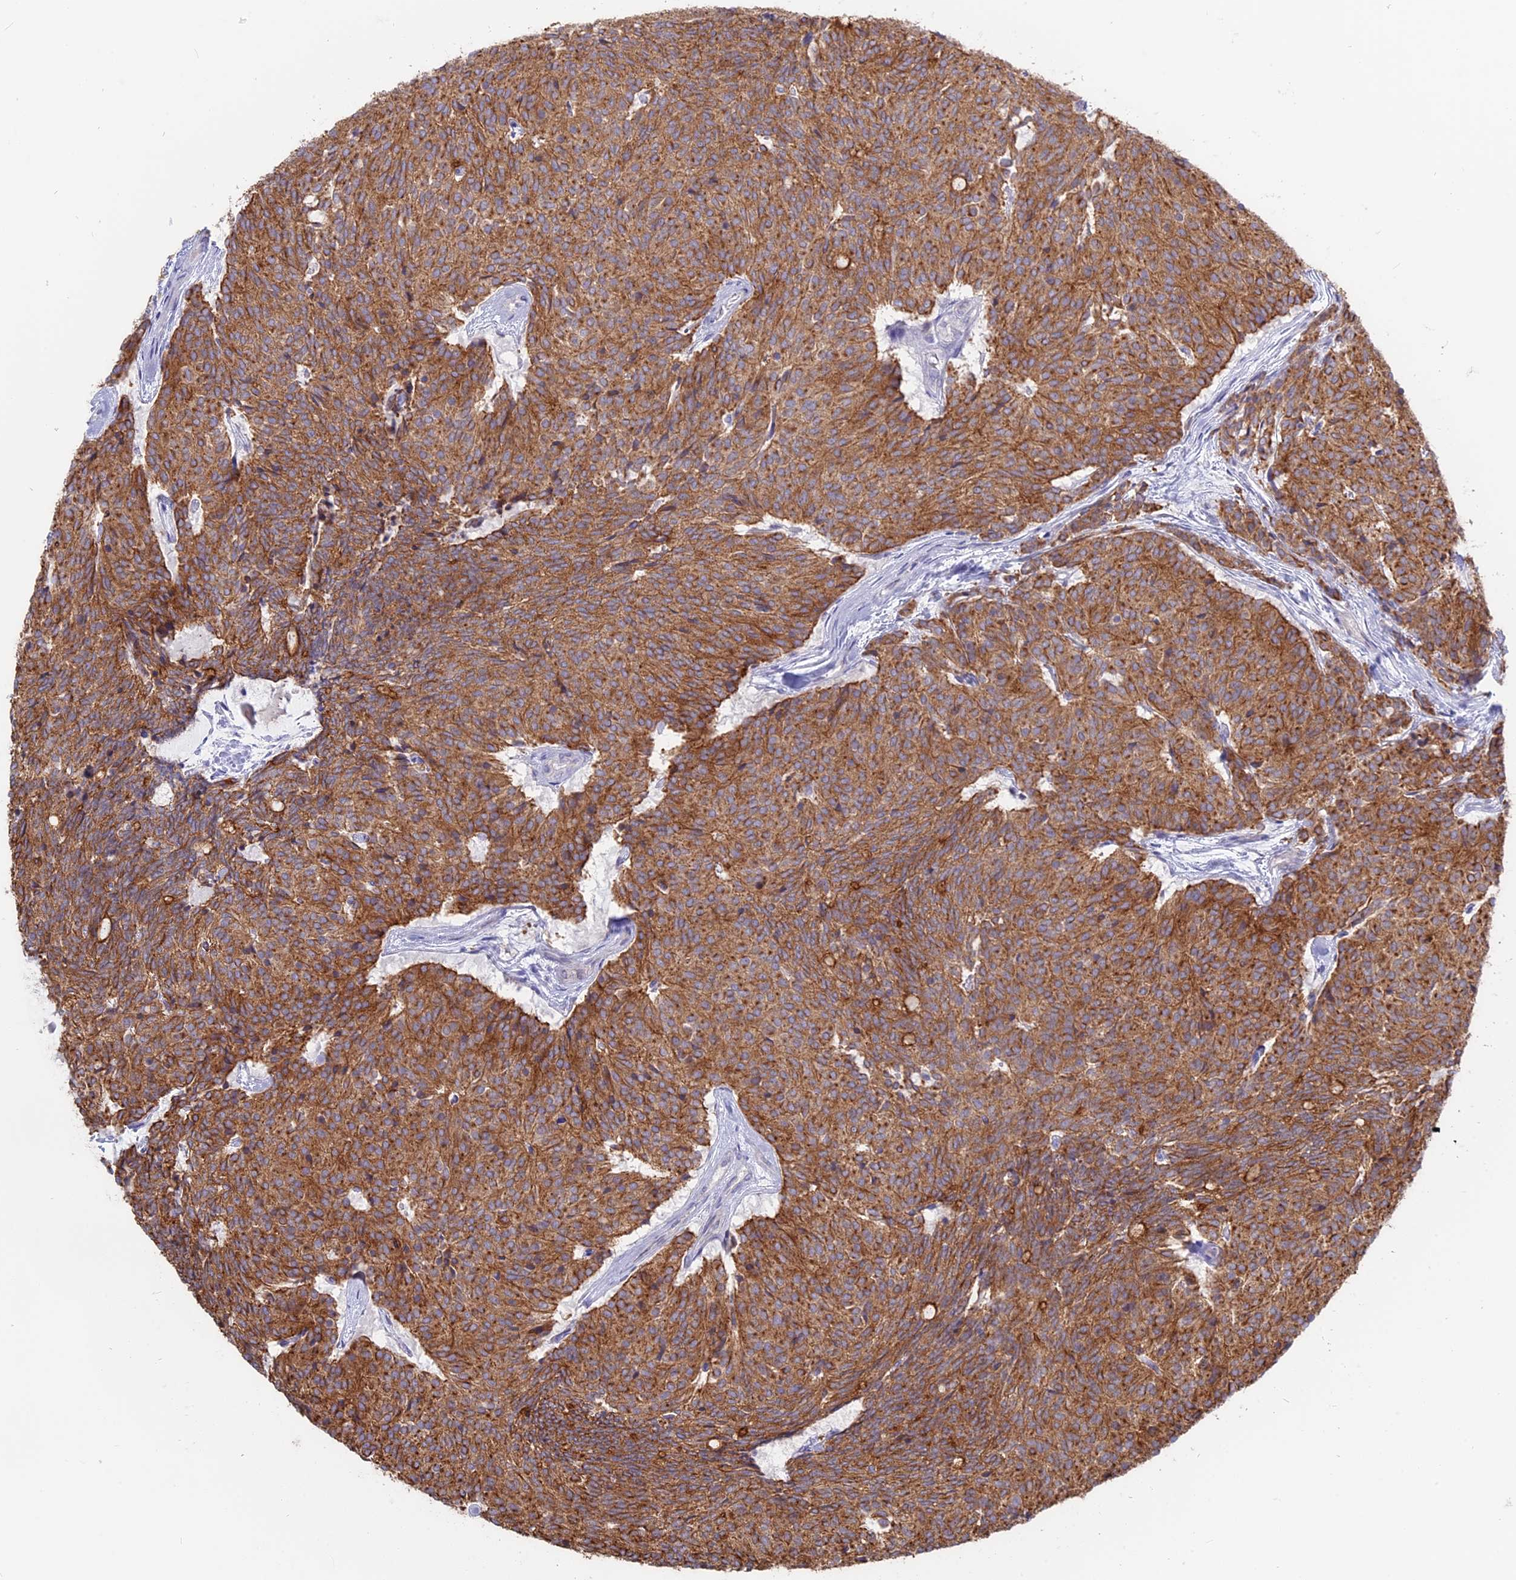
{"staining": {"intensity": "moderate", "quantity": ">75%", "location": "cytoplasmic/membranous"}, "tissue": "carcinoid", "cell_type": "Tumor cells", "image_type": "cancer", "snomed": [{"axis": "morphology", "description": "Carcinoid, malignant, NOS"}, {"axis": "topography", "description": "Pancreas"}], "caption": "Protein staining demonstrates moderate cytoplasmic/membranous positivity in approximately >75% of tumor cells in malignant carcinoid.", "gene": "MYO5B", "patient": {"sex": "female", "age": 54}}